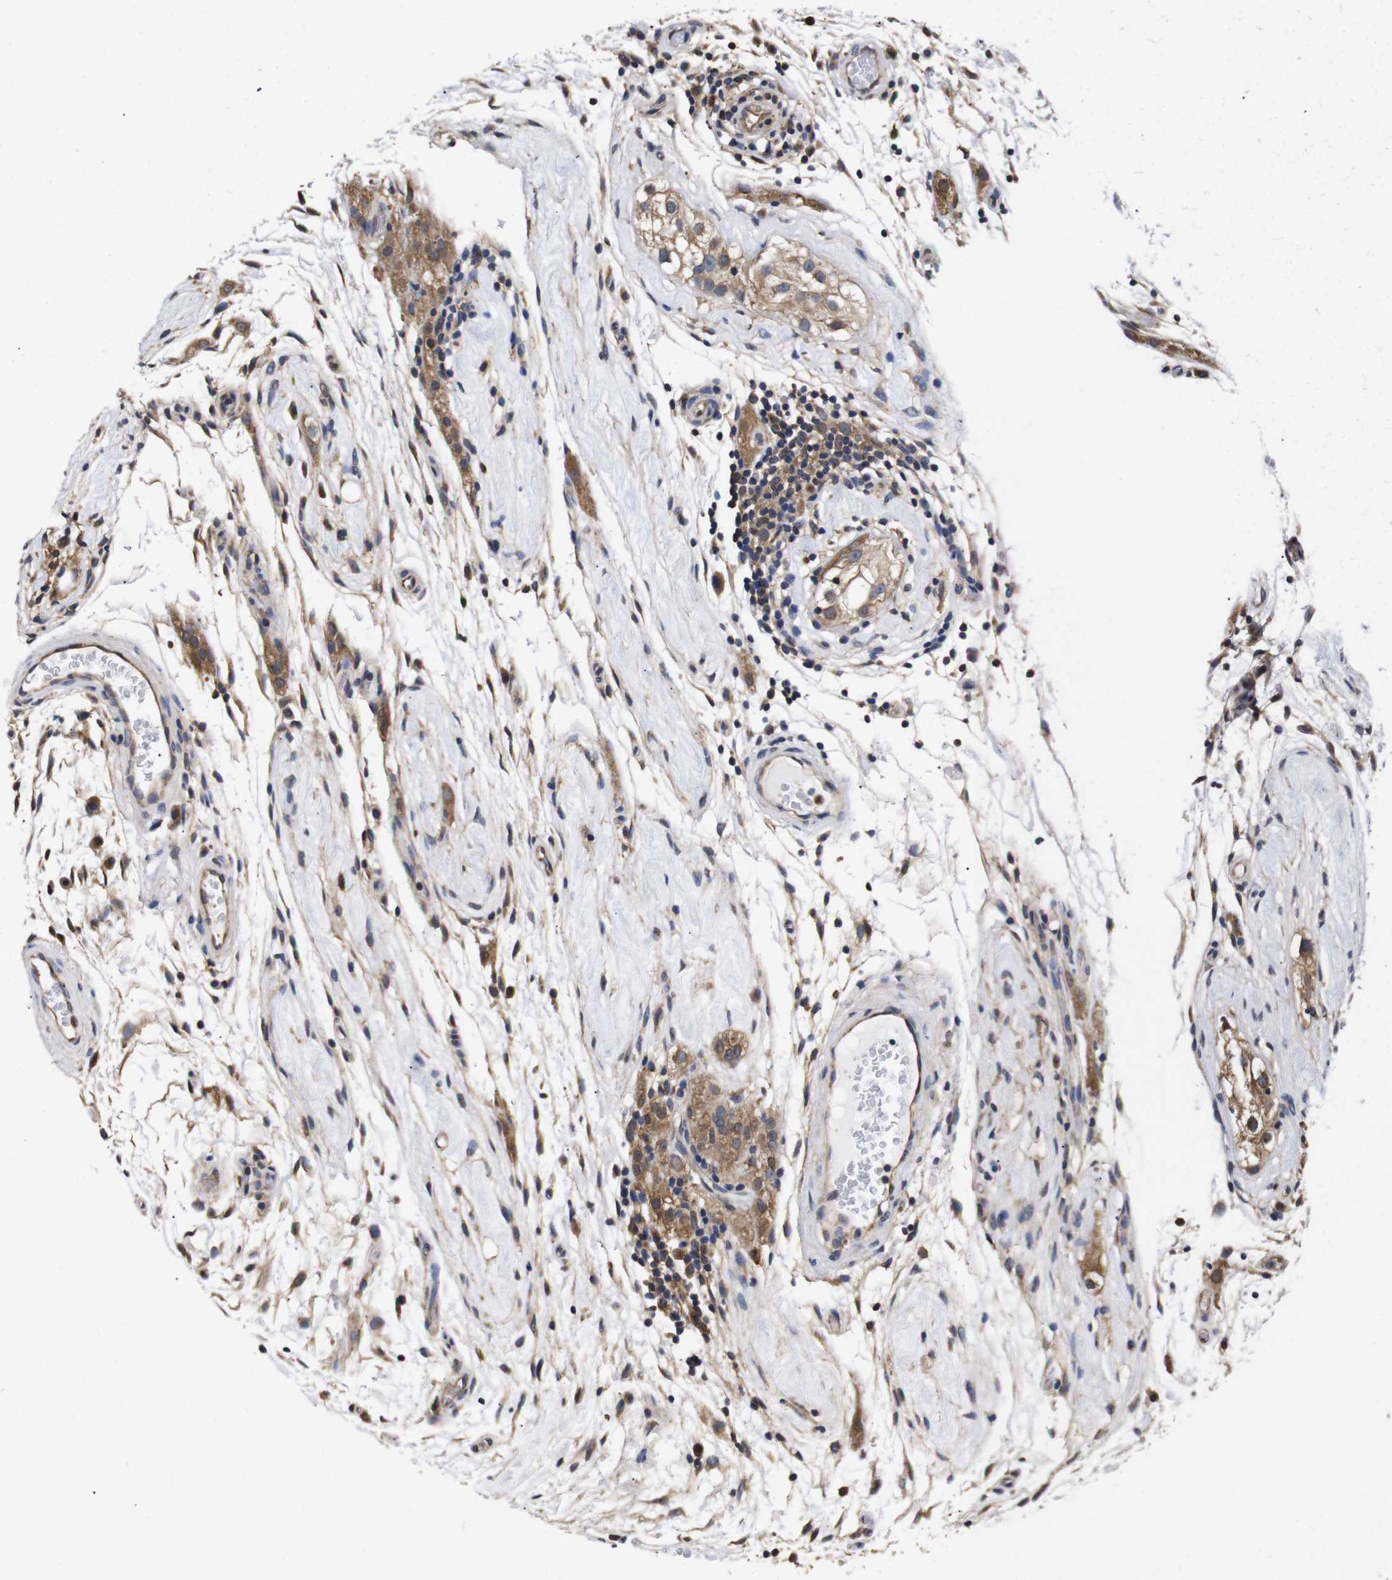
{"staining": {"intensity": "moderate", "quantity": ">75%", "location": "cytoplasmic/membranous"}, "tissue": "testis cancer", "cell_type": "Tumor cells", "image_type": "cancer", "snomed": [{"axis": "morphology", "description": "Seminoma, NOS"}, {"axis": "topography", "description": "Testis"}], "caption": "Moderate cytoplasmic/membranous expression is identified in about >75% of tumor cells in seminoma (testis). (Brightfield microscopy of DAB IHC at high magnification).", "gene": "LRRCC1", "patient": {"sex": "male", "age": 43}}